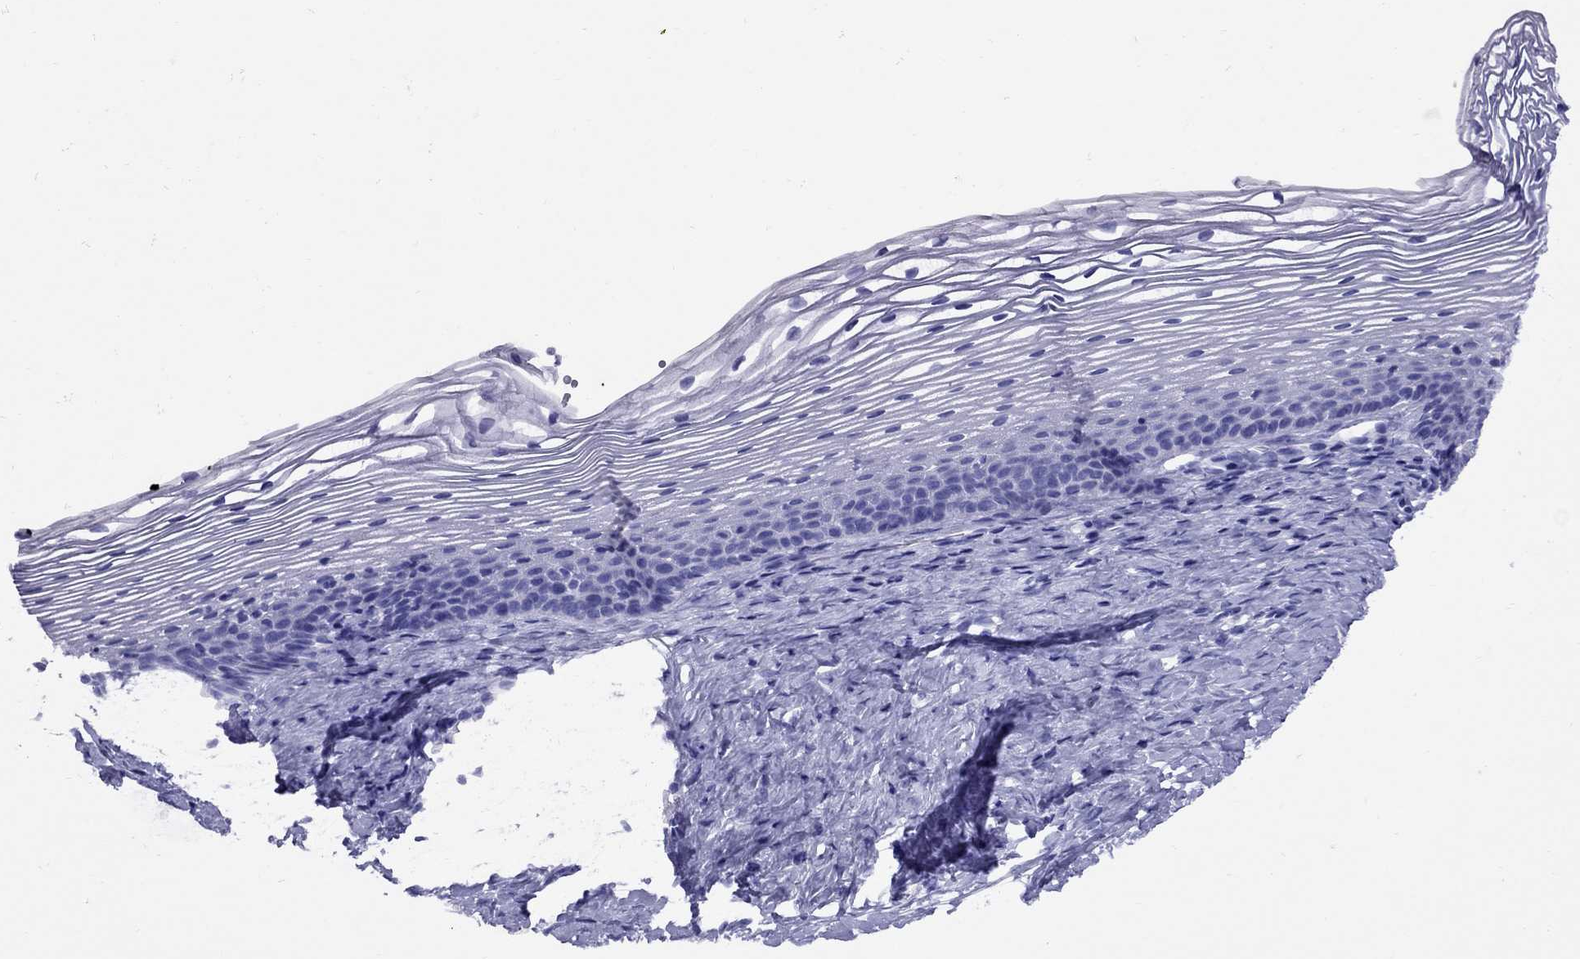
{"staining": {"intensity": "negative", "quantity": "none", "location": "none"}, "tissue": "cervix", "cell_type": "Glandular cells", "image_type": "normal", "snomed": [{"axis": "morphology", "description": "Normal tissue, NOS"}, {"axis": "topography", "description": "Cervix"}], "caption": "Immunohistochemistry photomicrograph of normal human cervix stained for a protein (brown), which exhibits no staining in glandular cells.", "gene": "AVPR1B", "patient": {"sex": "female", "age": 39}}